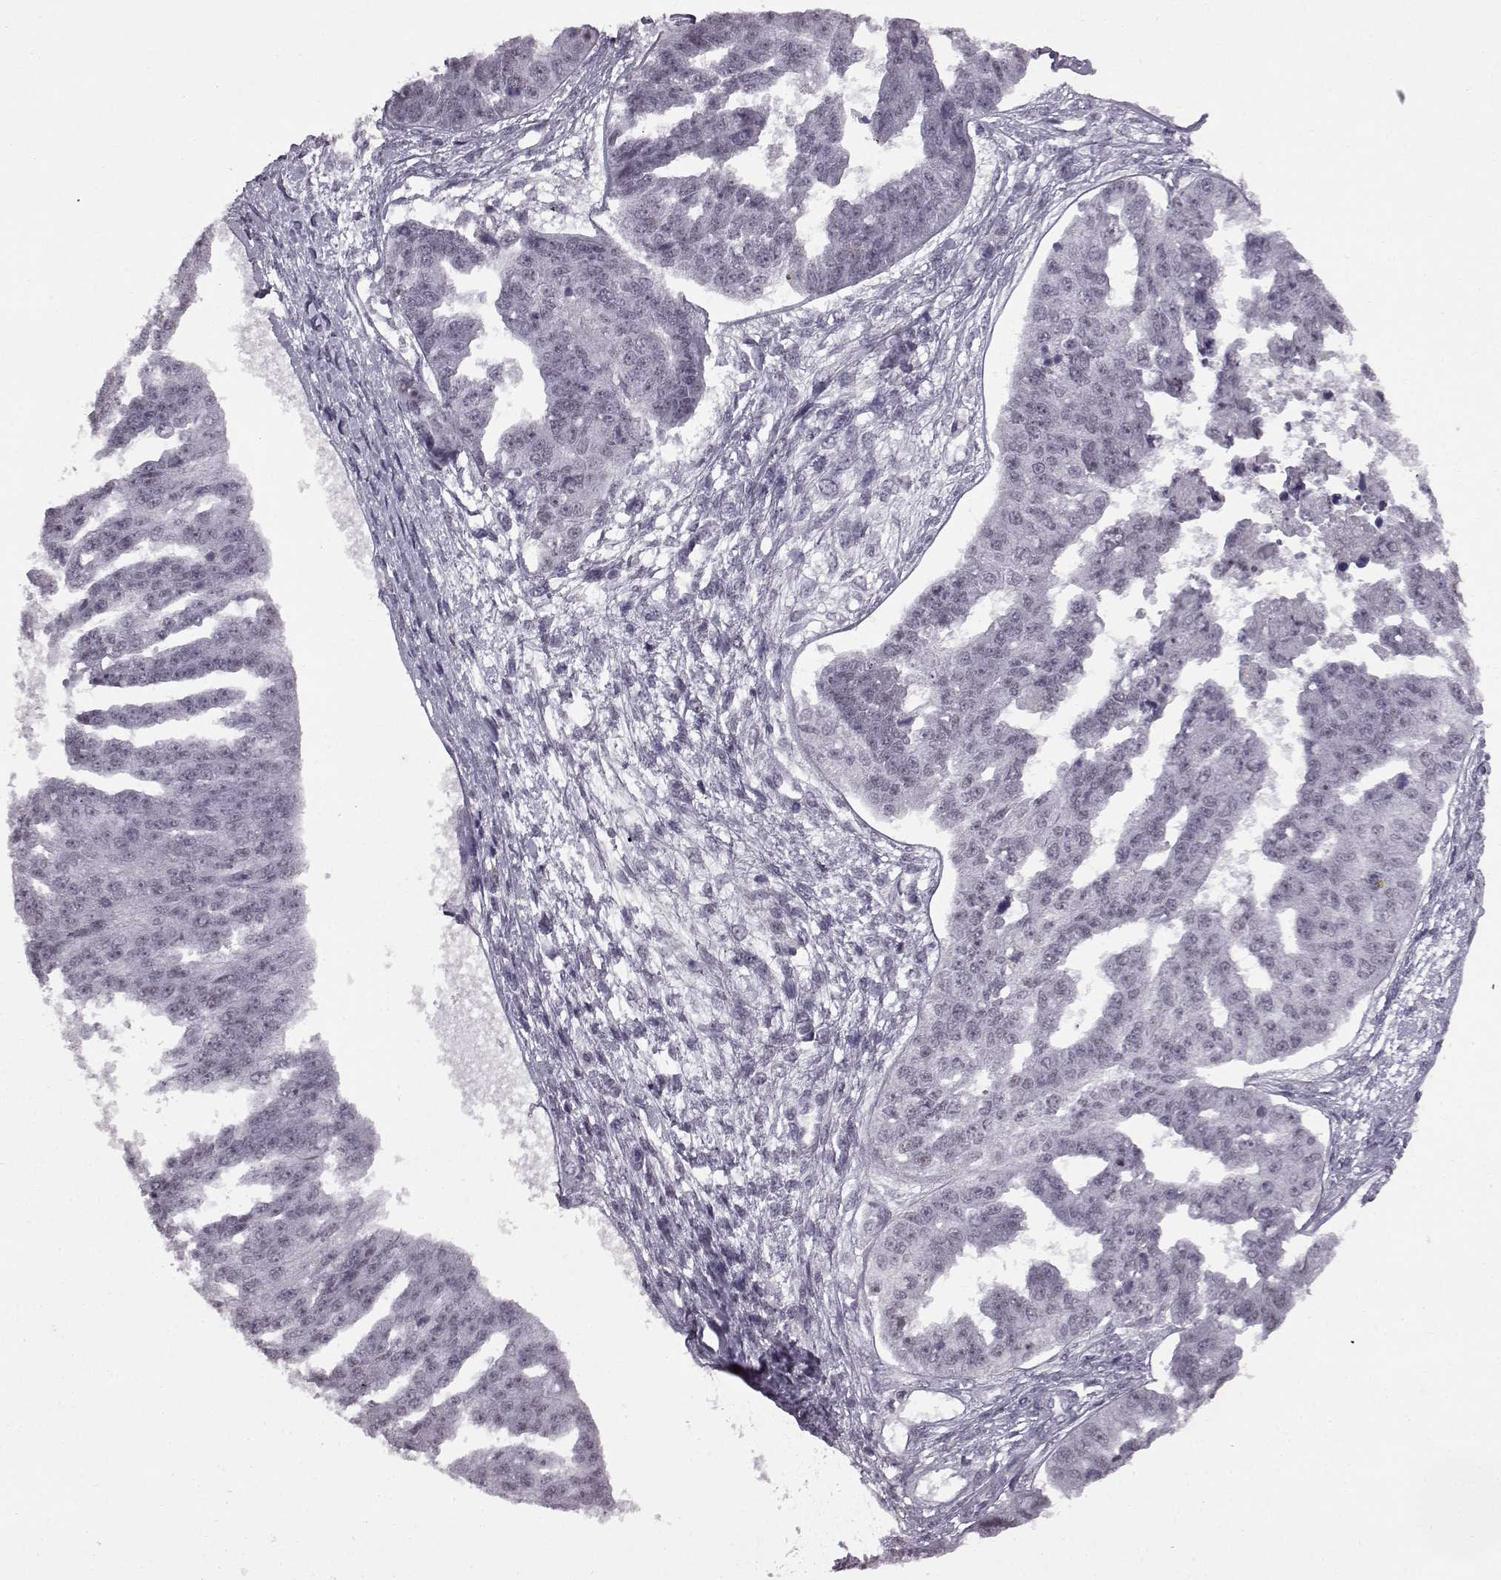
{"staining": {"intensity": "negative", "quantity": "none", "location": "none"}, "tissue": "ovarian cancer", "cell_type": "Tumor cells", "image_type": "cancer", "snomed": [{"axis": "morphology", "description": "Cystadenocarcinoma, serous, NOS"}, {"axis": "topography", "description": "Ovary"}], "caption": "Ovarian cancer was stained to show a protein in brown. There is no significant expression in tumor cells.", "gene": "SLC28A2", "patient": {"sex": "female", "age": 58}}